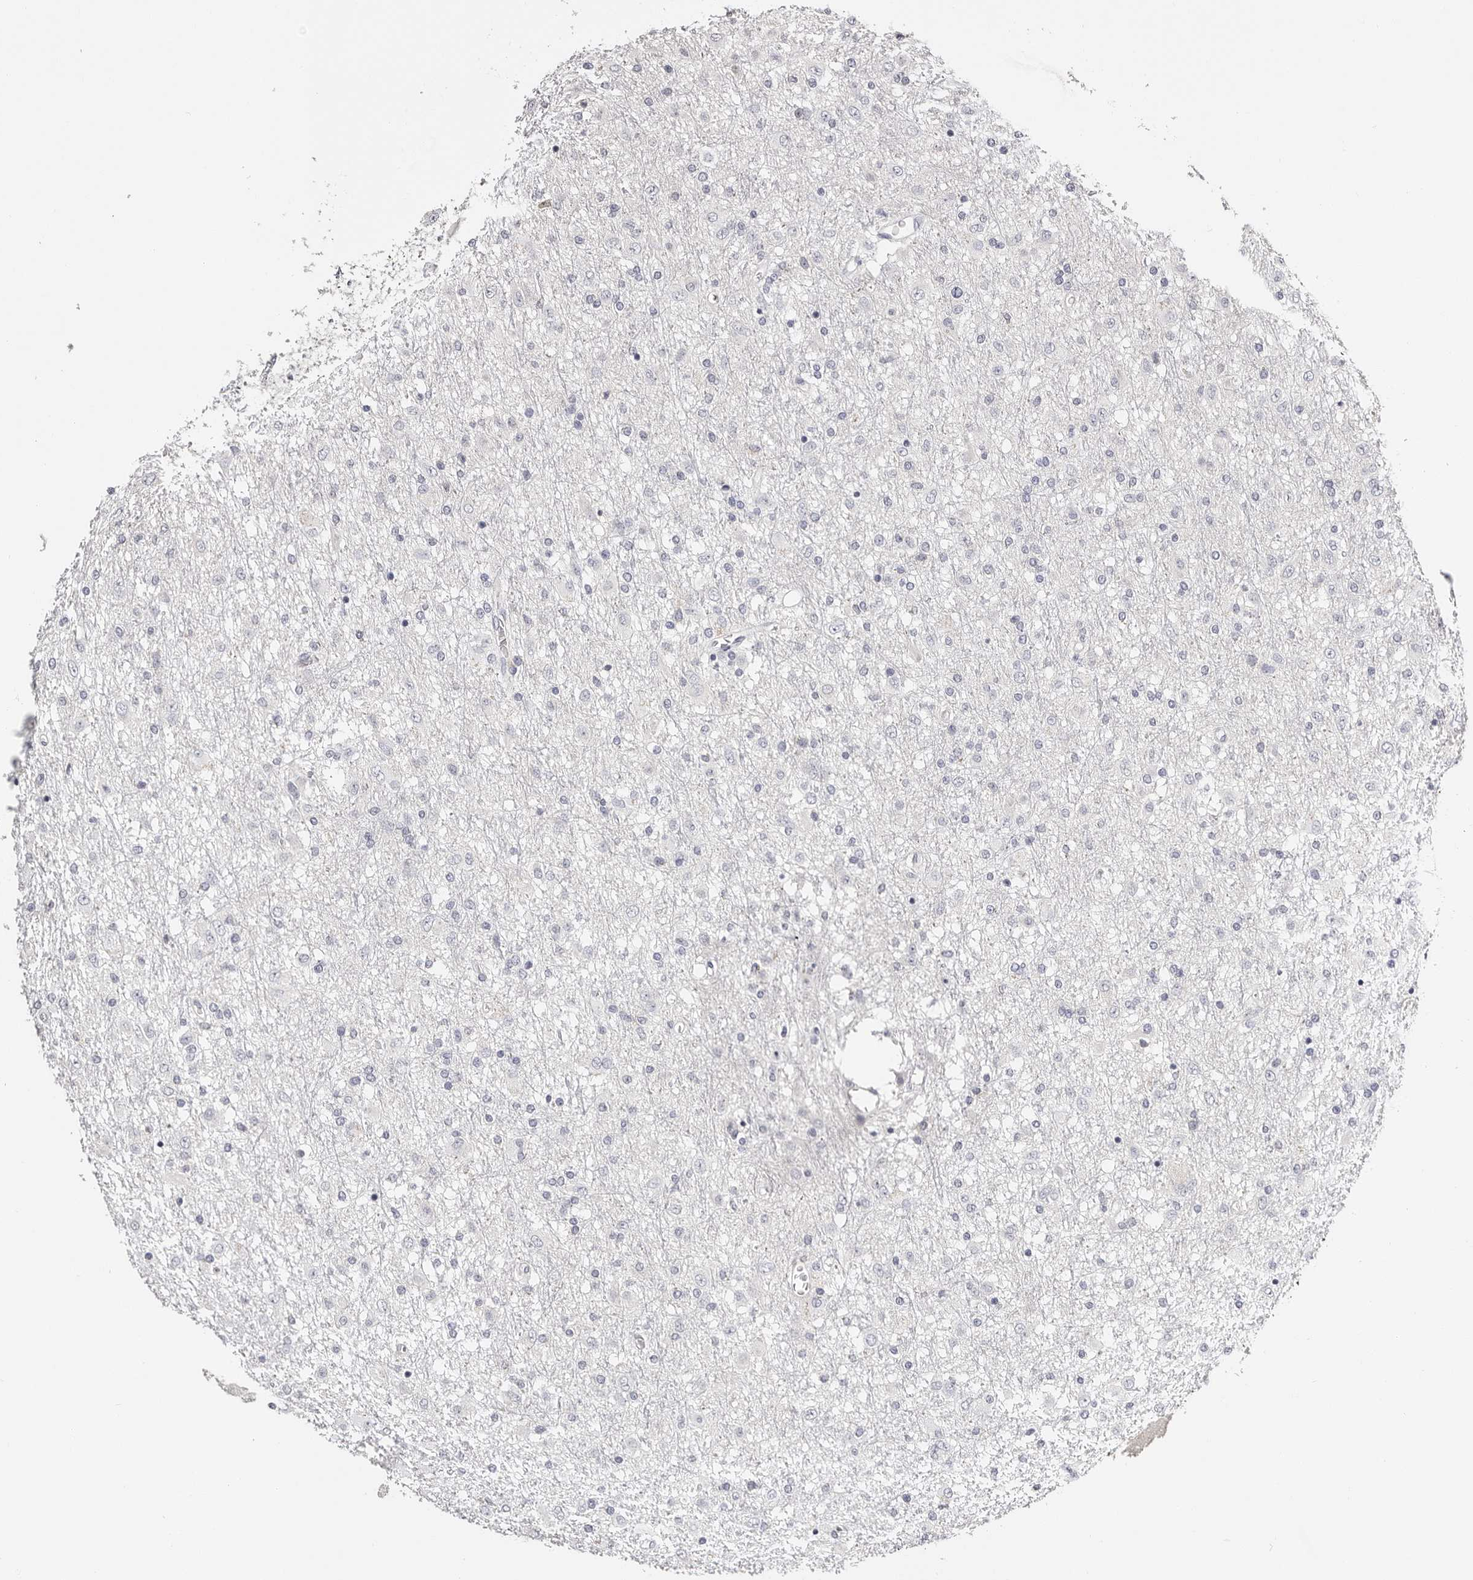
{"staining": {"intensity": "negative", "quantity": "none", "location": "none"}, "tissue": "glioma", "cell_type": "Tumor cells", "image_type": "cancer", "snomed": [{"axis": "morphology", "description": "Glioma, malignant, Low grade"}, {"axis": "topography", "description": "Brain"}], "caption": "This is an immunohistochemistry image of glioma. There is no positivity in tumor cells.", "gene": "ROM1", "patient": {"sex": "male", "age": 65}}